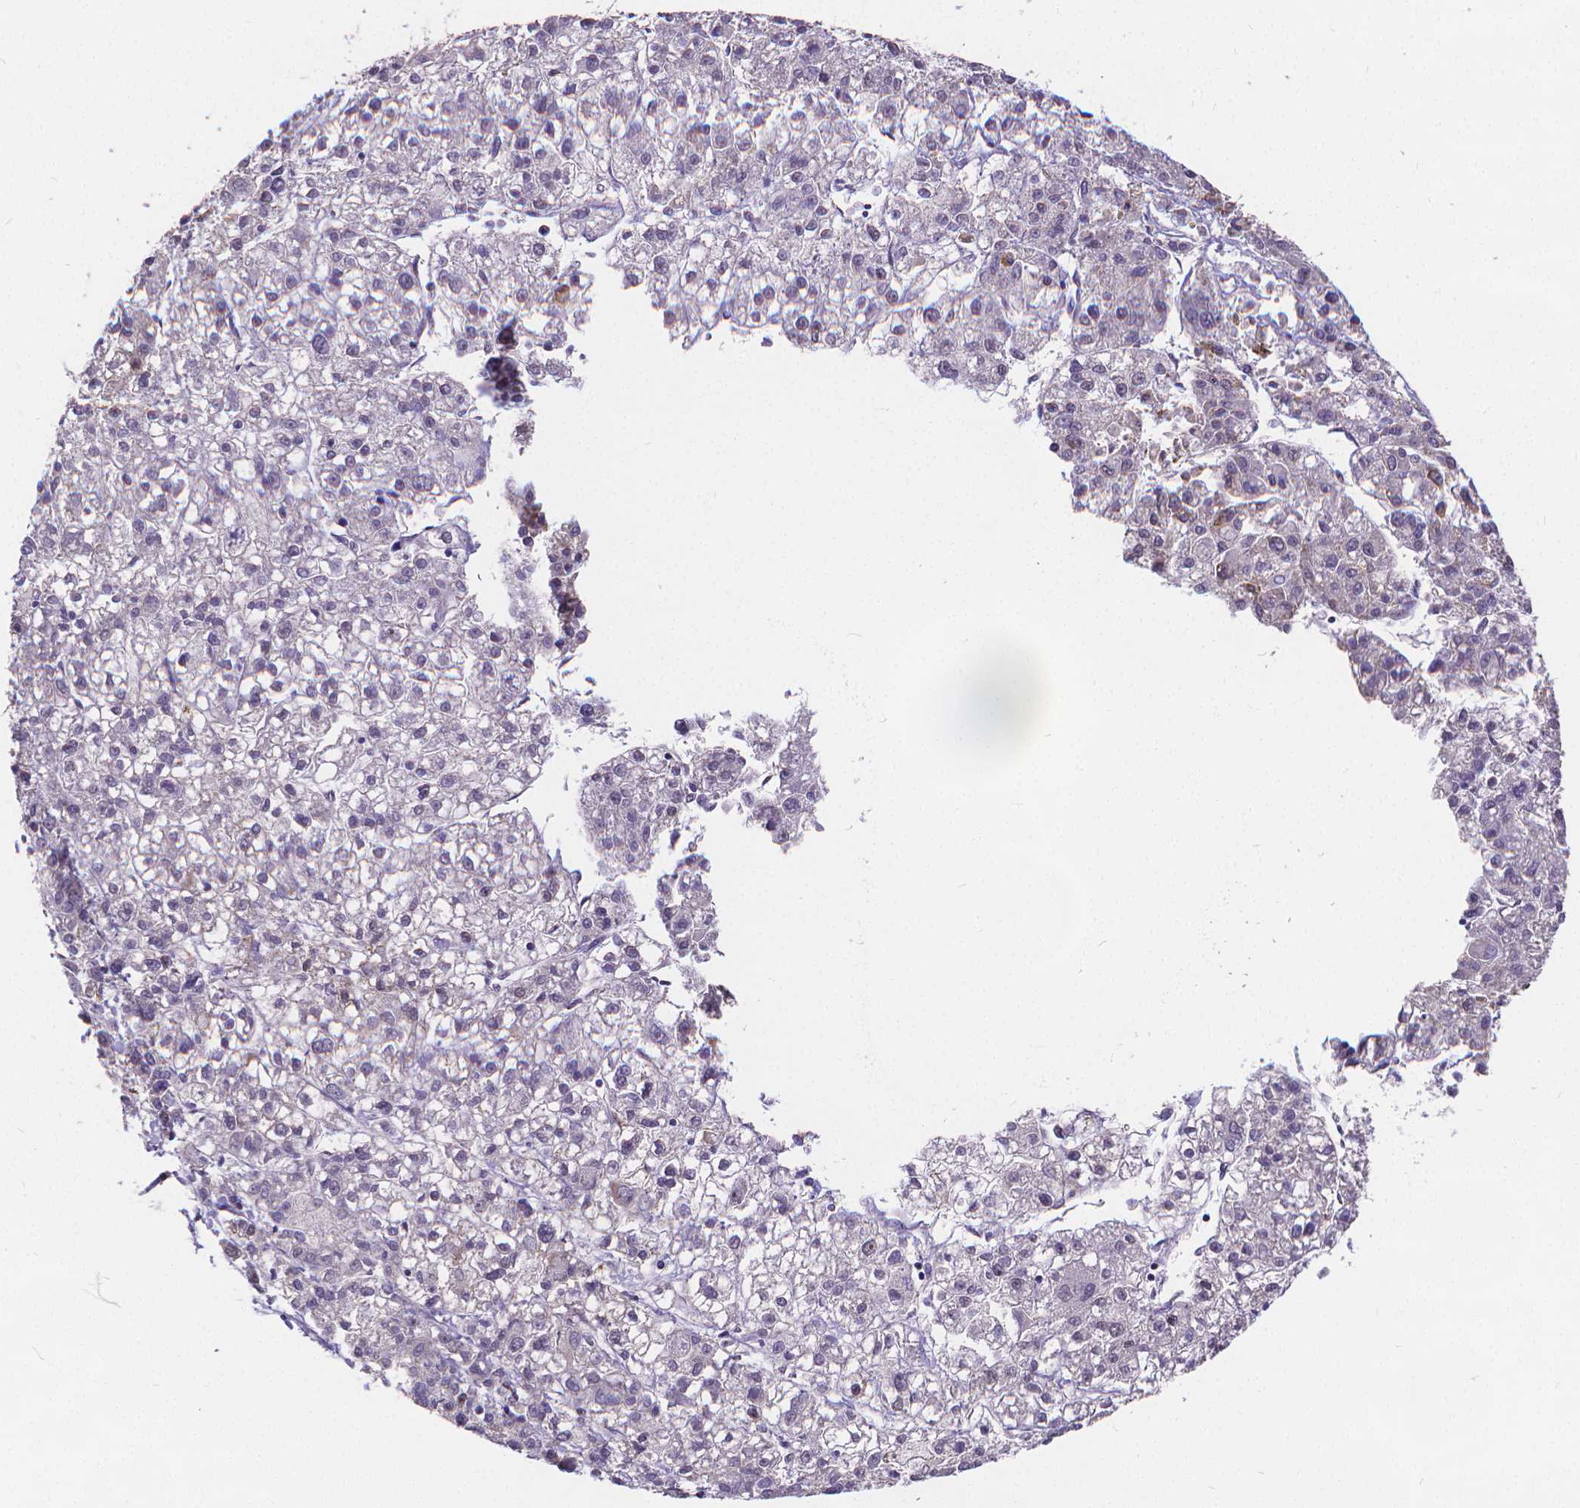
{"staining": {"intensity": "negative", "quantity": "none", "location": "none"}, "tissue": "liver cancer", "cell_type": "Tumor cells", "image_type": "cancer", "snomed": [{"axis": "morphology", "description": "Carcinoma, Hepatocellular, NOS"}, {"axis": "topography", "description": "Liver"}], "caption": "A high-resolution histopathology image shows immunohistochemistry (IHC) staining of liver hepatocellular carcinoma, which reveals no significant expression in tumor cells.", "gene": "GLRB", "patient": {"sex": "male", "age": 56}}